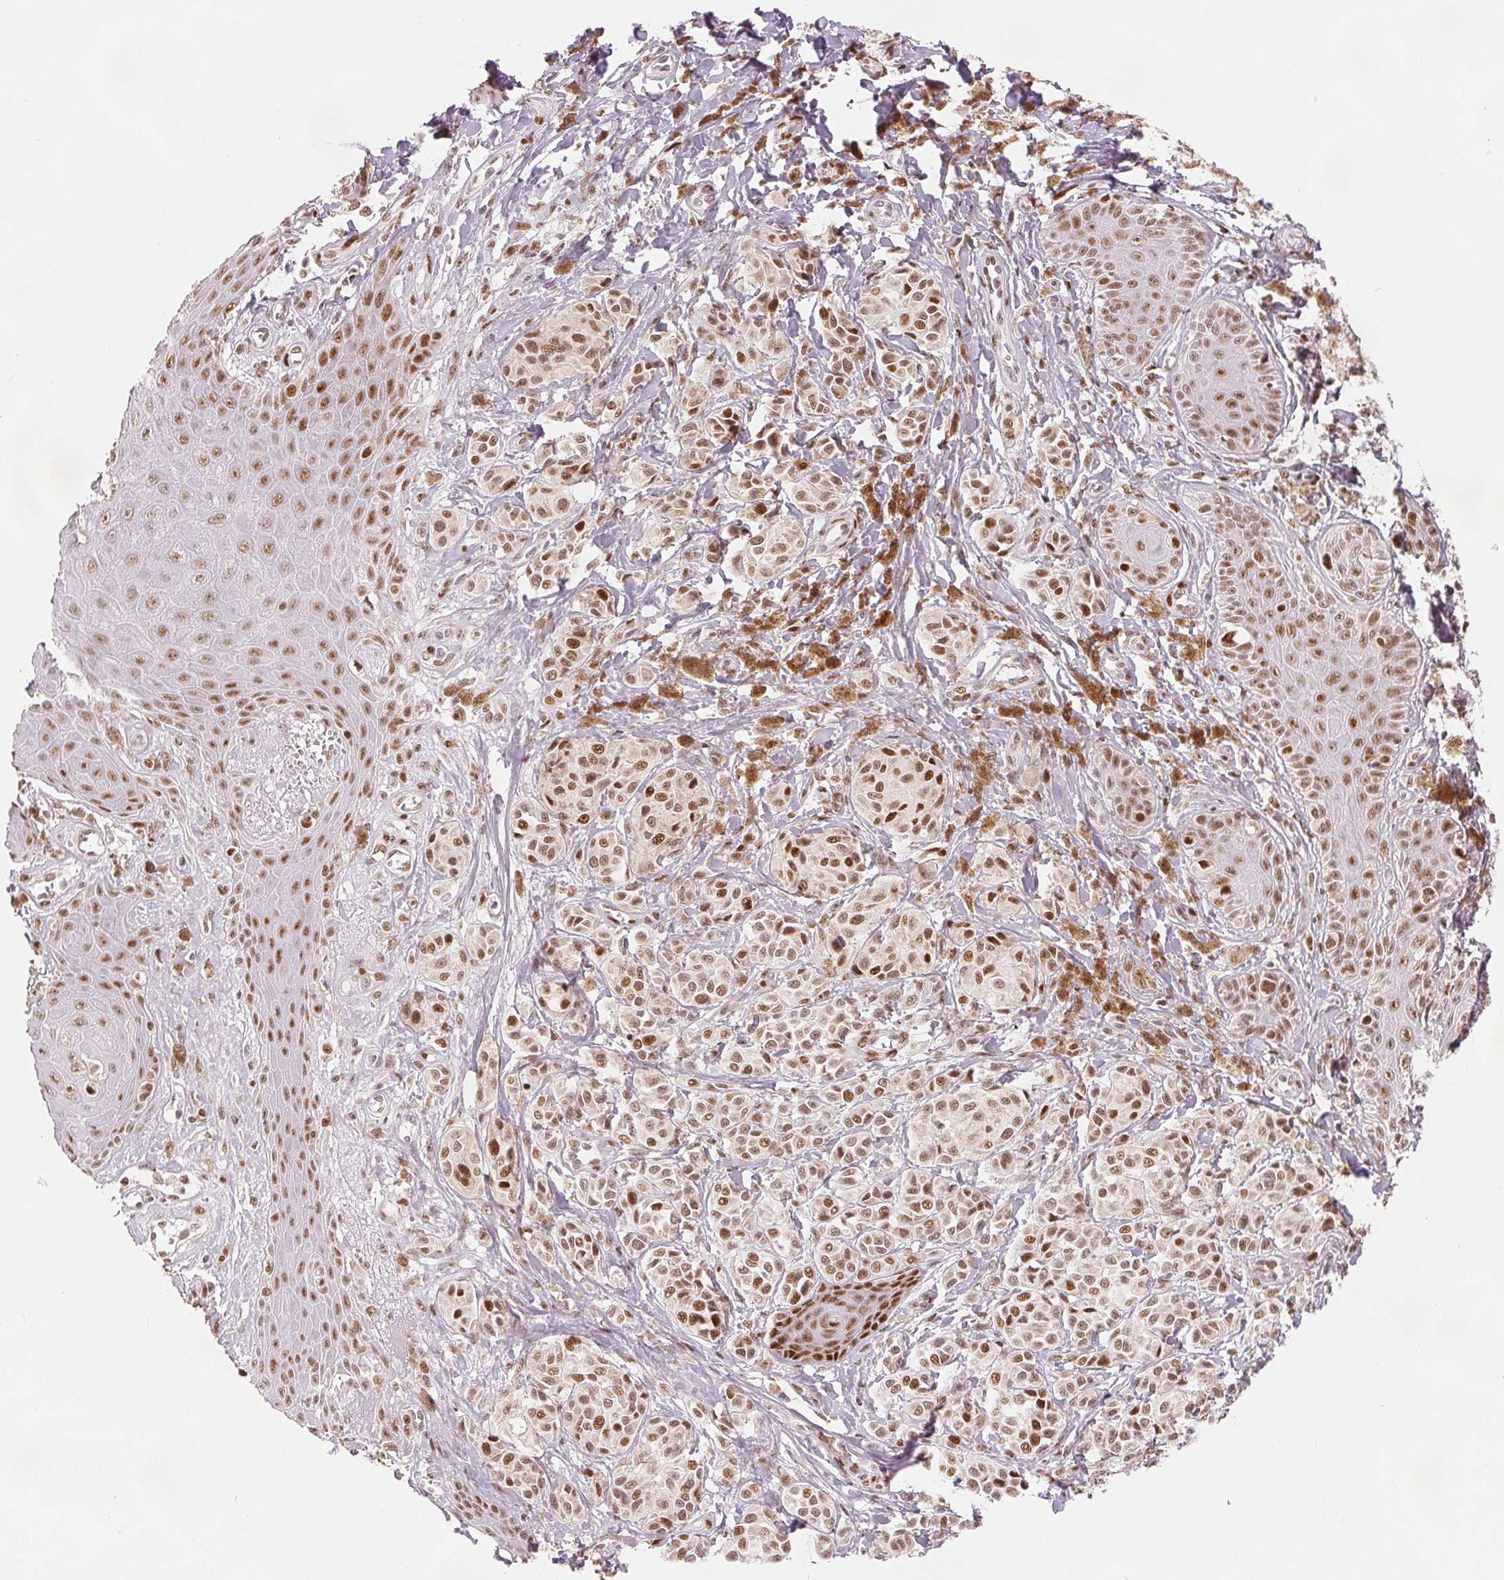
{"staining": {"intensity": "moderate", "quantity": ">75%", "location": "nuclear"}, "tissue": "melanoma", "cell_type": "Tumor cells", "image_type": "cancer", "snomed": [{"axis": "morphology", "description": "Malignant melanoma, NOS"}, {"axis": "topography", "description": "Skin"}], "caption": "Malignant melanoma was stained to show a protein in brown. There is medium levels of moderate nuclear staining in about >75% of tumor cells.", "gene": "ZNF703", "patient": {"sex": "female", "age": 80}}